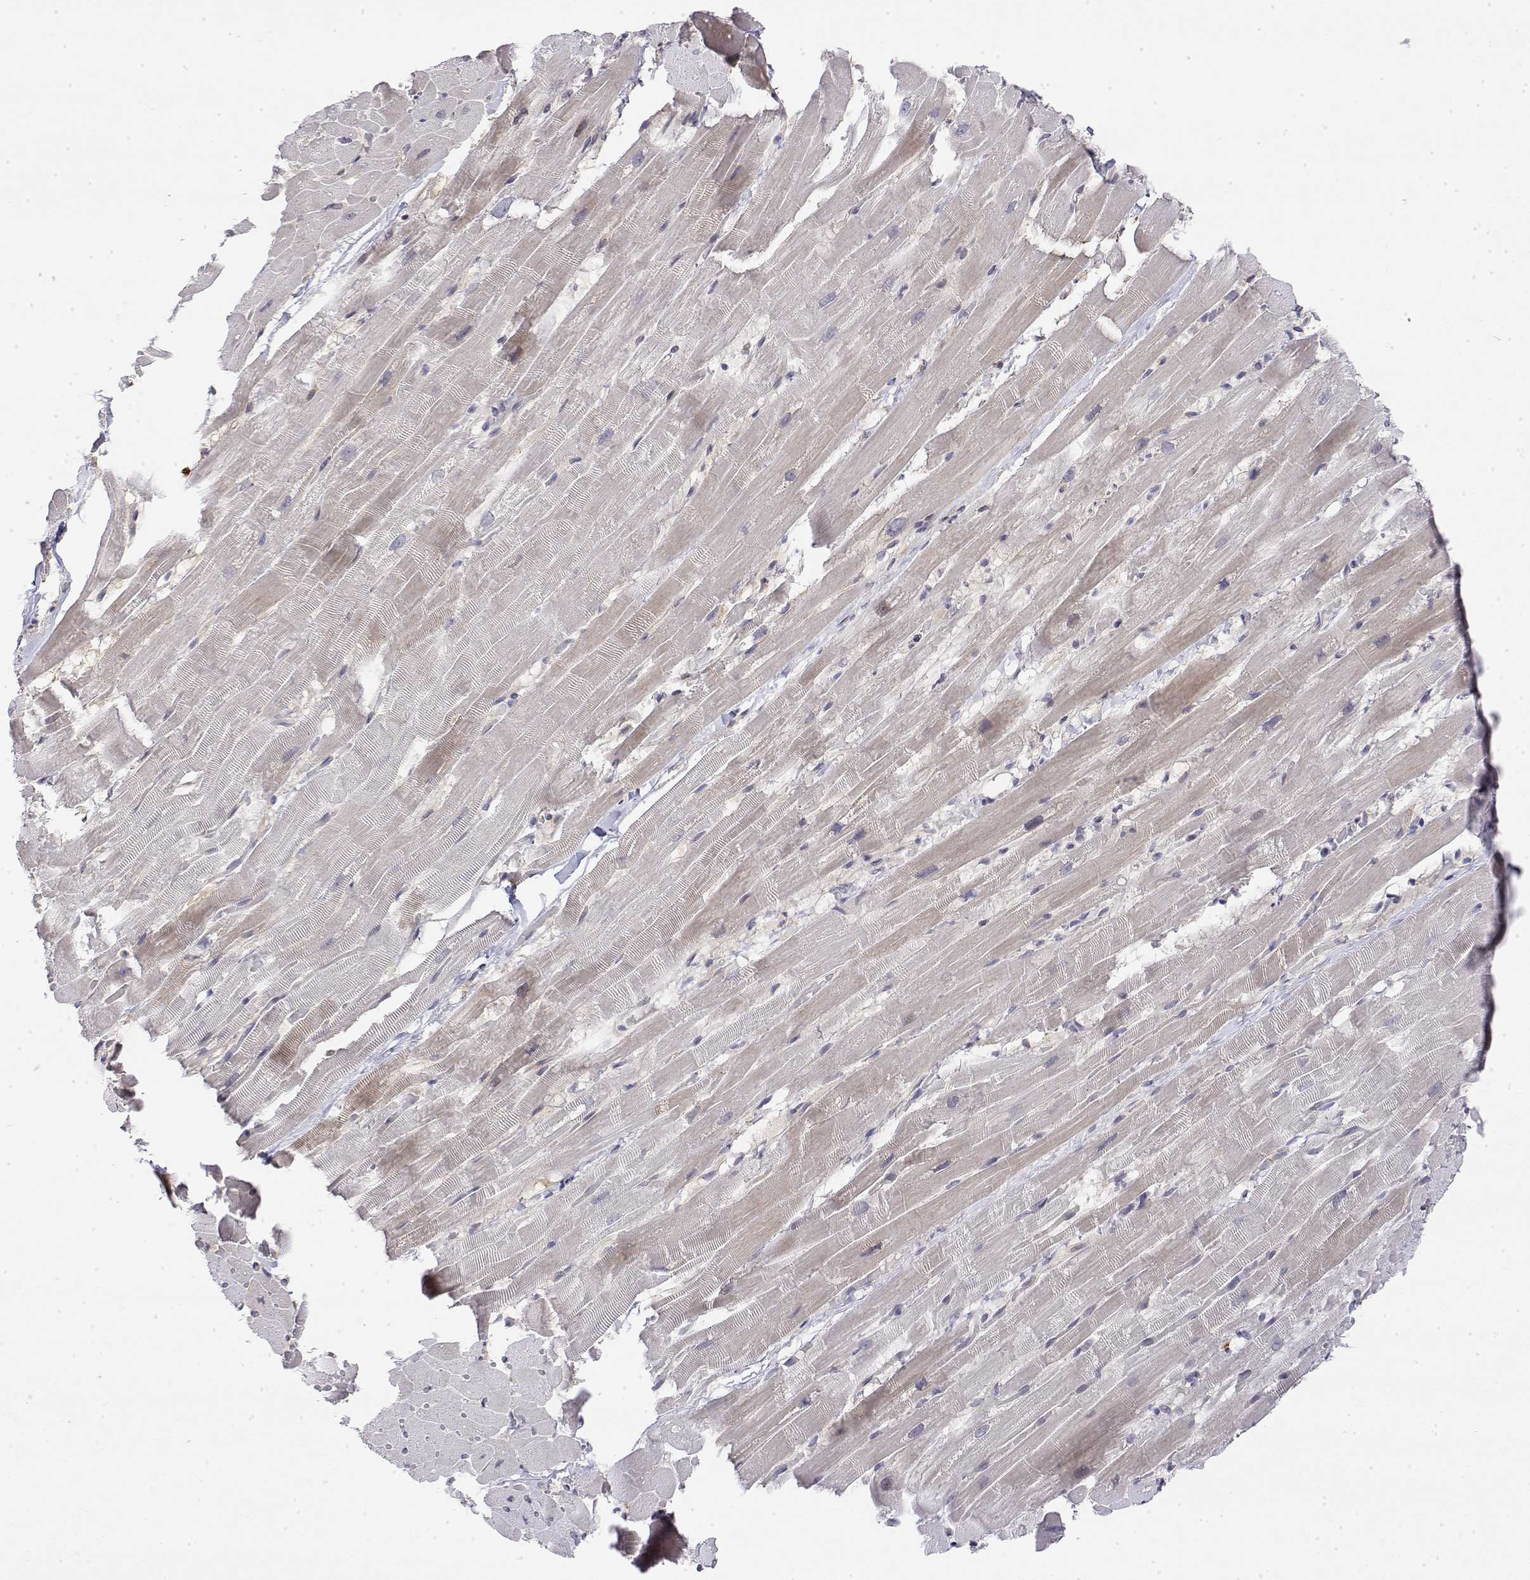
{"staining": {"intensity": "negative", "quantity": "none", "location": "none"}, "tissue": "heart muscle", "cell_type": "Cardiomyocytes", "image_type": "normal", "snomed": [{"axis": "morphology", "description": "Normal tissue, NOS"}, {"axis": "topography", "description": "Heart"}], "caption": "Immunohistochemistry (IHC) of benign heart muscle demonstrates no positivity in cardiomyocytes.", "gene": "IGFBP4", "patient": {"sex": "male", "age": 37}}